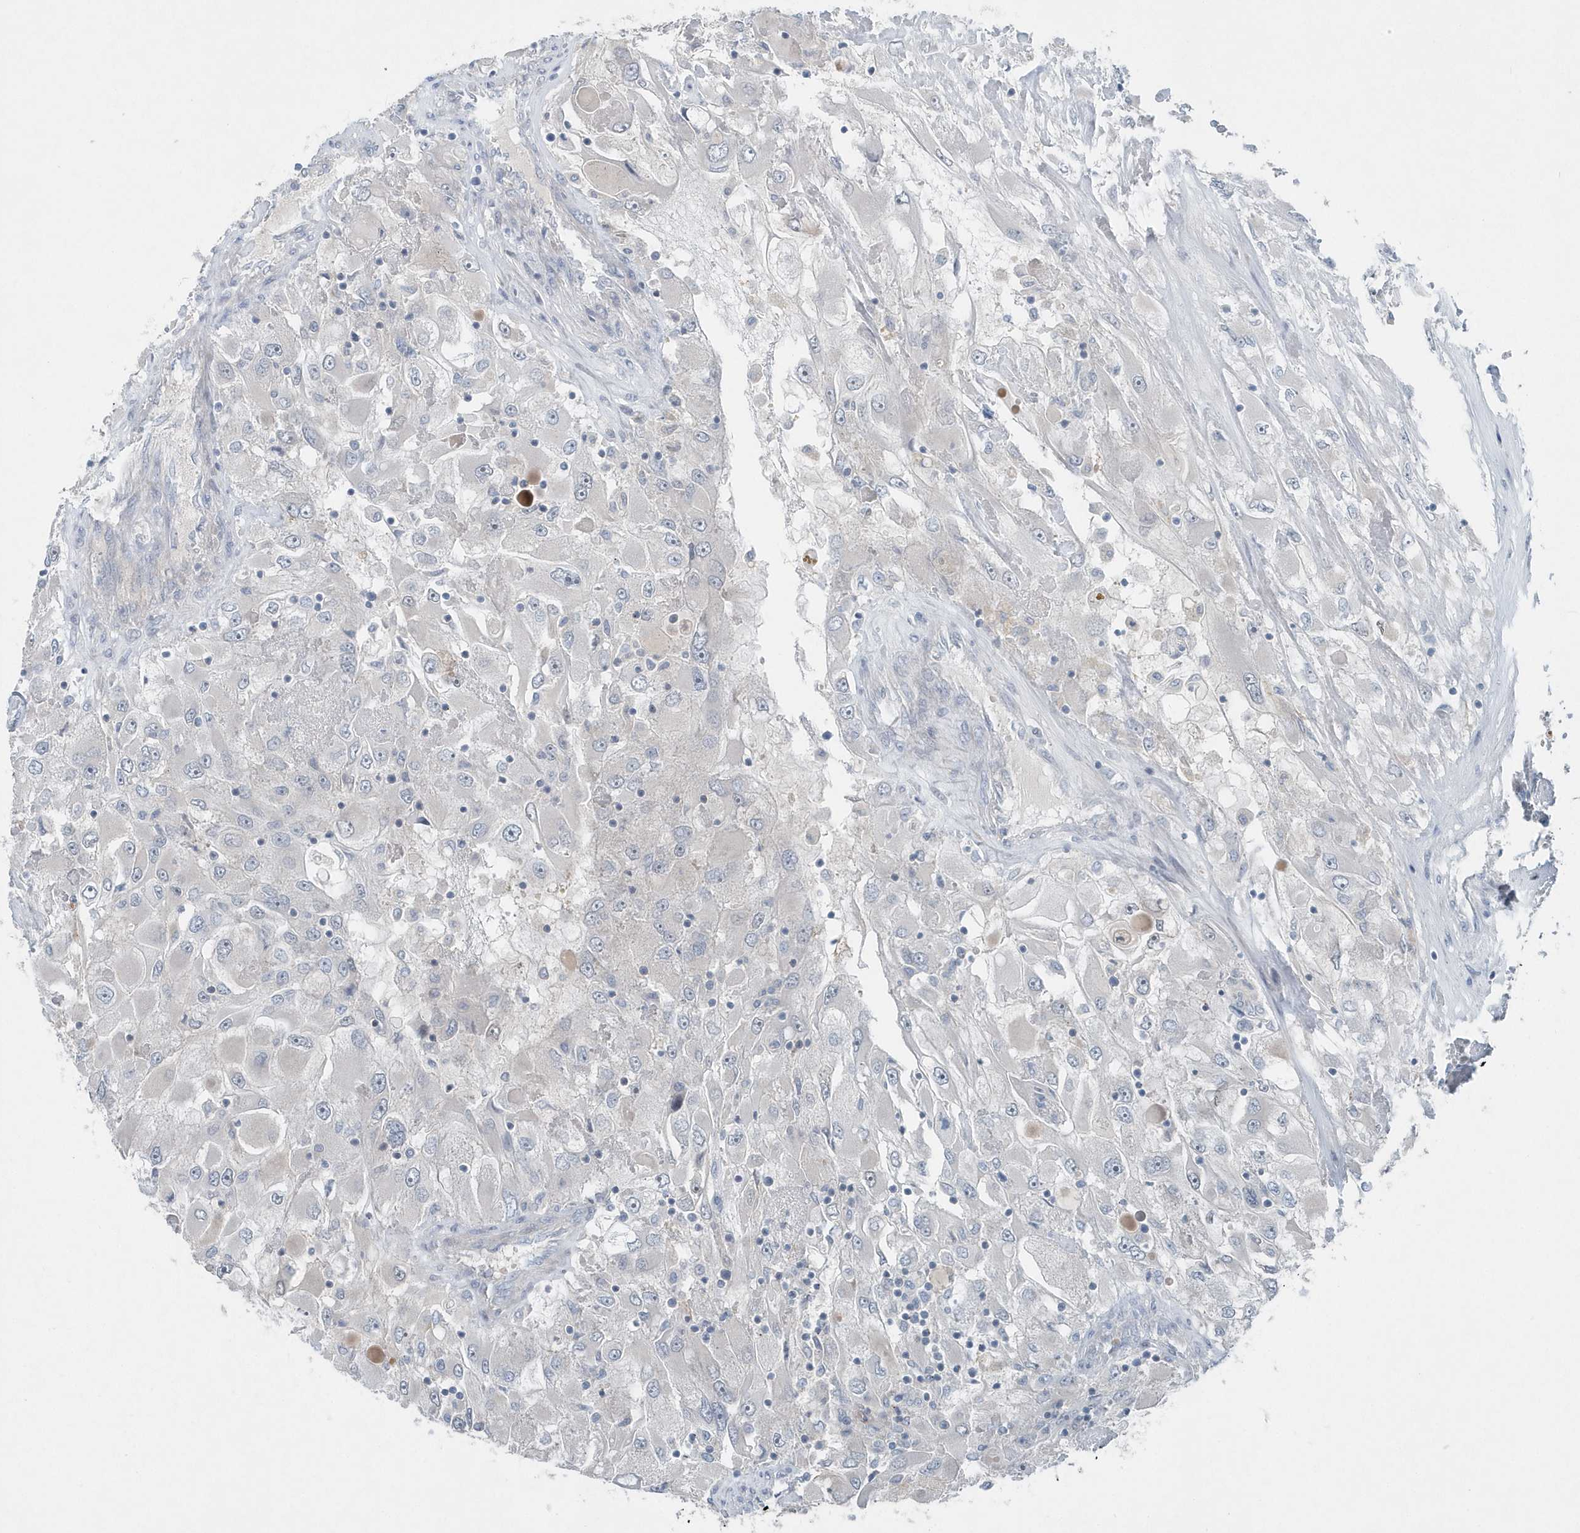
{"staining": {"intensity": "negative", "quantity": "none", "location": "none"}, "tissue": "renal cancer", "cell_type": "Tumor cells", "image_type": "cancer", "snomed": [{"axis": "morphology", "description": "Adenocarcinoma, NOS"}, {"axis": "topography", "description": "Kidney"}], "caption": "Photomicrograph shows no significant protein staining in tumor cells of renal cancer.", "gene": "MCC", "patient": {"sex": "female", "age": 52}}